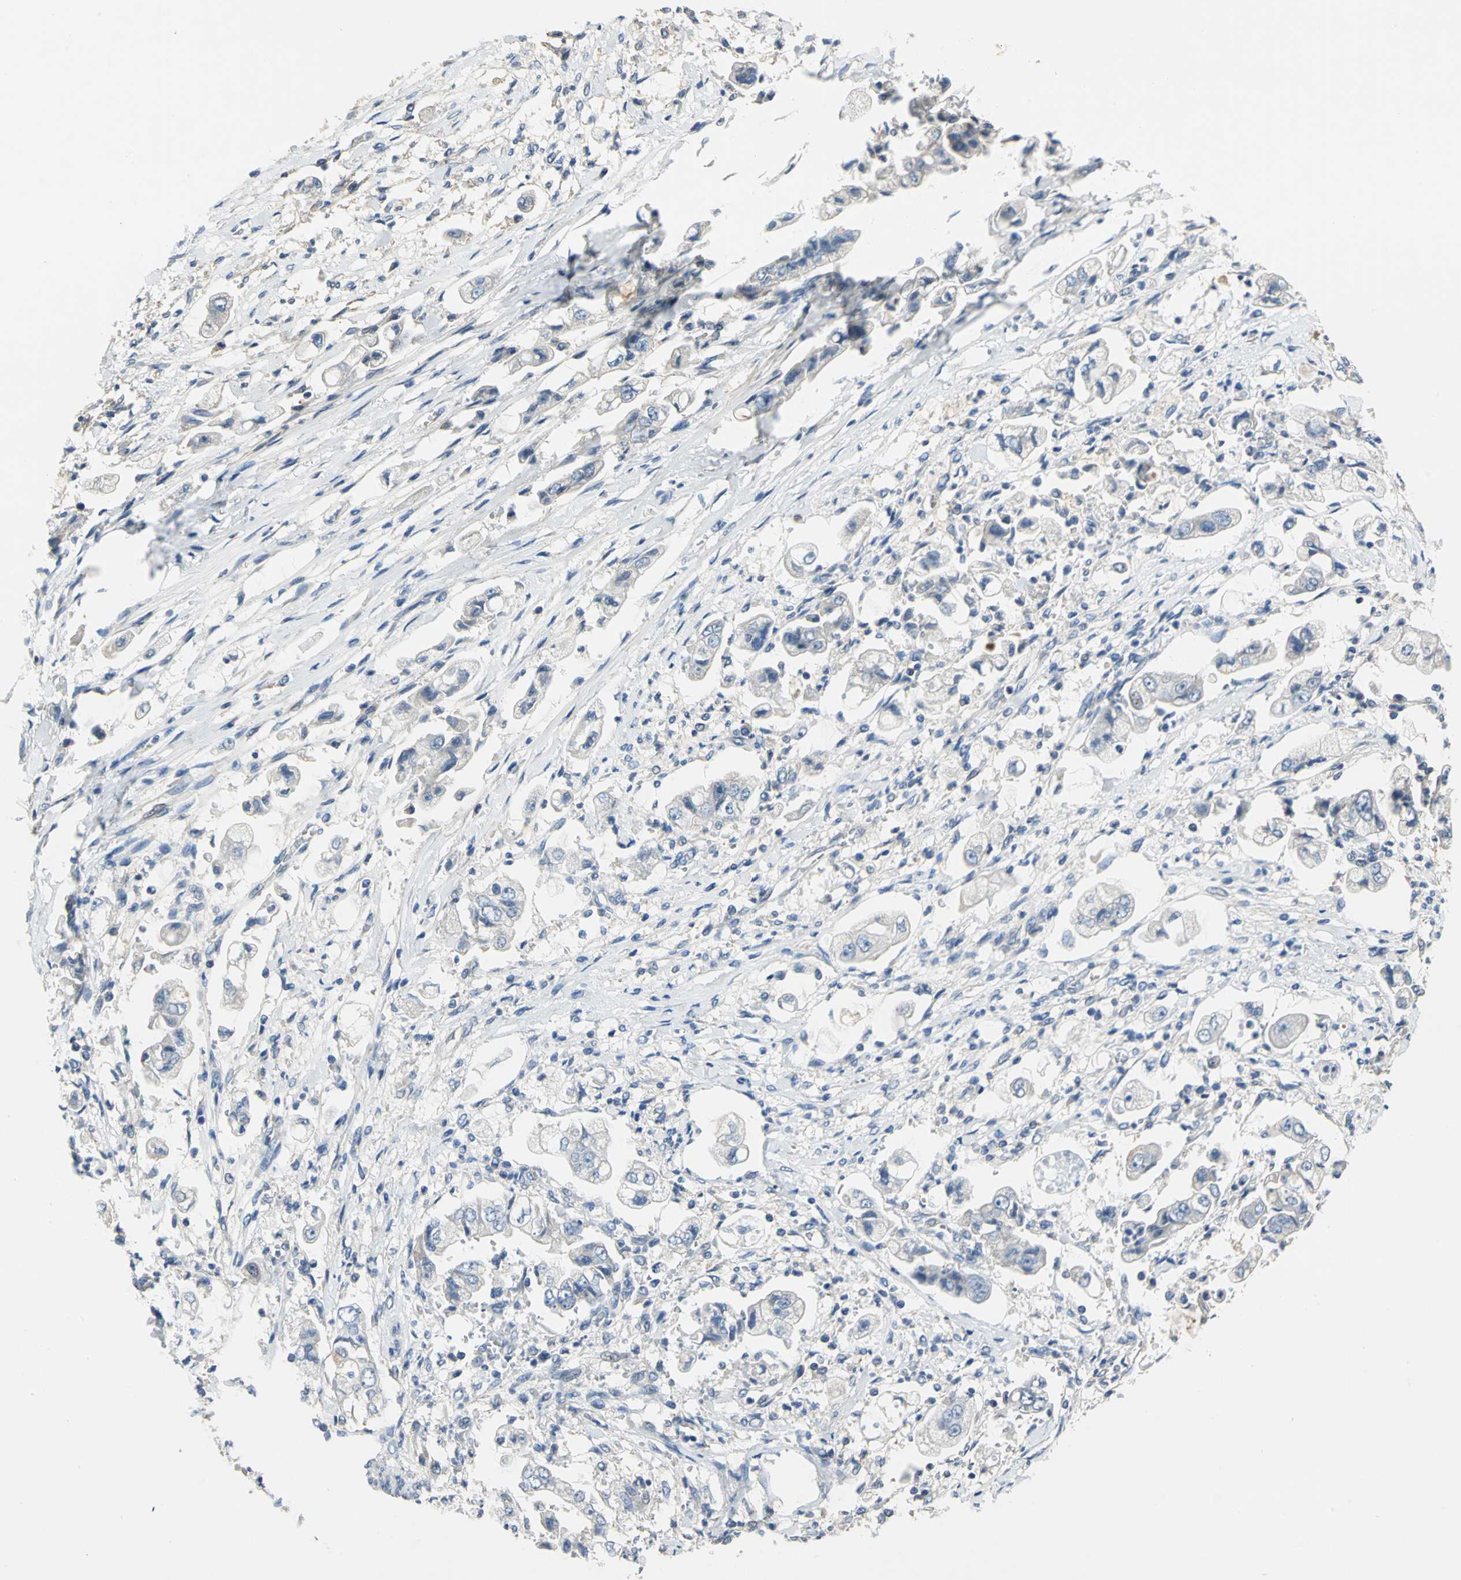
{"staining": {"intensity": "negative", "quantity": "none", "location": "none"}, "tissue": "stomach cancer", "cell_type": "Tumor cells", "image_type": "cancer", "snomed": [{"axis": "morphology", "description": "Adenocarcinoma, NOS"}, {"axis": "topography", "description": "Stomach"}], "caption": "Human stomach cancer stained for a protein using immunohistochemistry (IHC) shows no positivity in tumor cells.", "gene": "DDX3Y", "patient": {"sex": "male", "age": 62}}